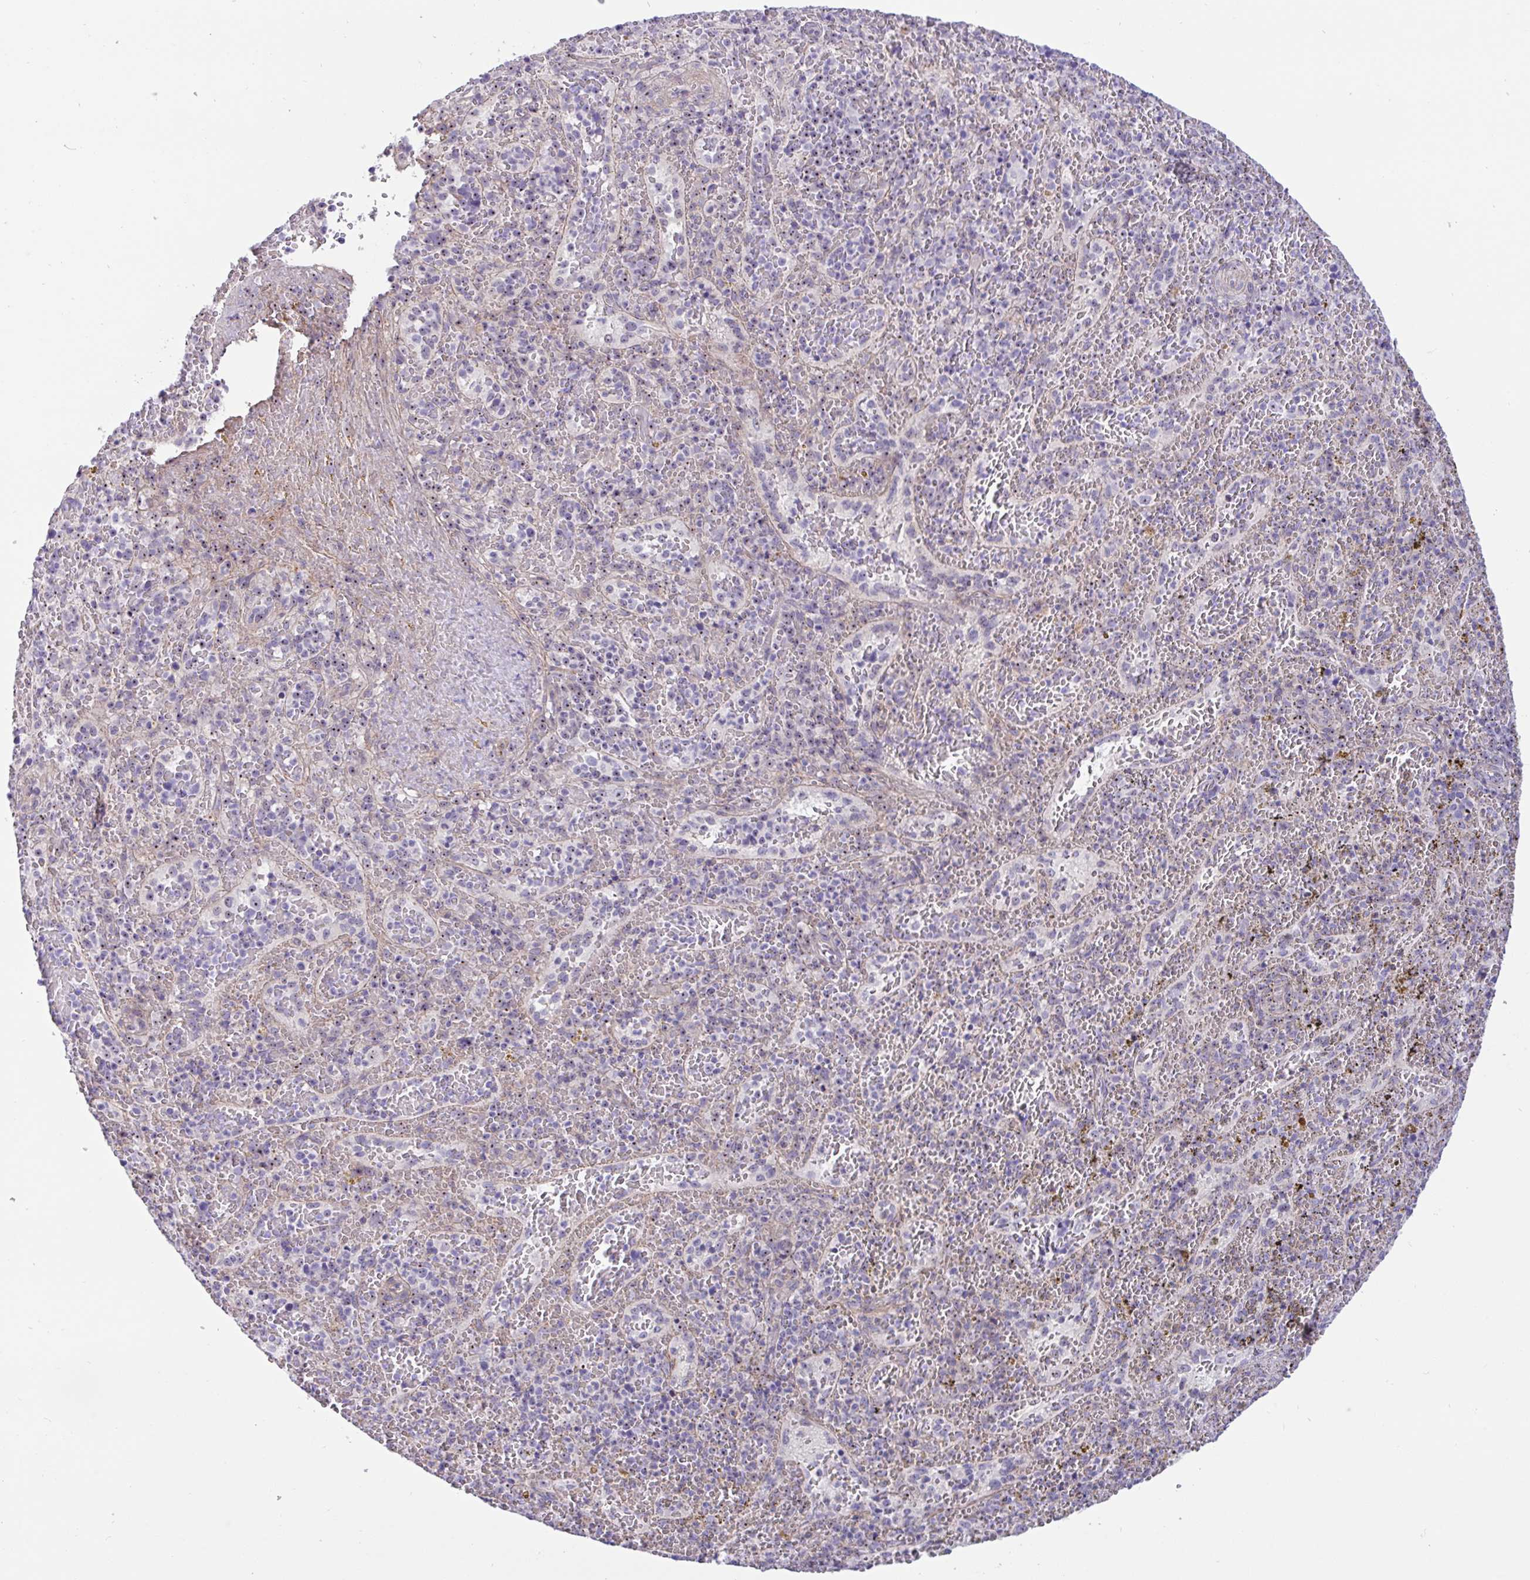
{"staining": {"intensity": "moderate", "quantity": "<25%", "location": "nuclear"}, "tissue": "spleen", "cell_type": "Cells in red pulp", "image_type": "normal", "snomed": [{"axis": "morphology", "description": "Normal tissue, NOS"}, {"axis": "topography", "description": "Spleen"}], "caption": "Brown immunohistochemical staining in benign human spleen reveals moderate nuclear positivity in approximately <25% of cells in red pulp. (Brightfield microscopy of DAB IHC at high magnification).", "gene": "MXRA8", "patient": {"sex": "female", "age": 50}}